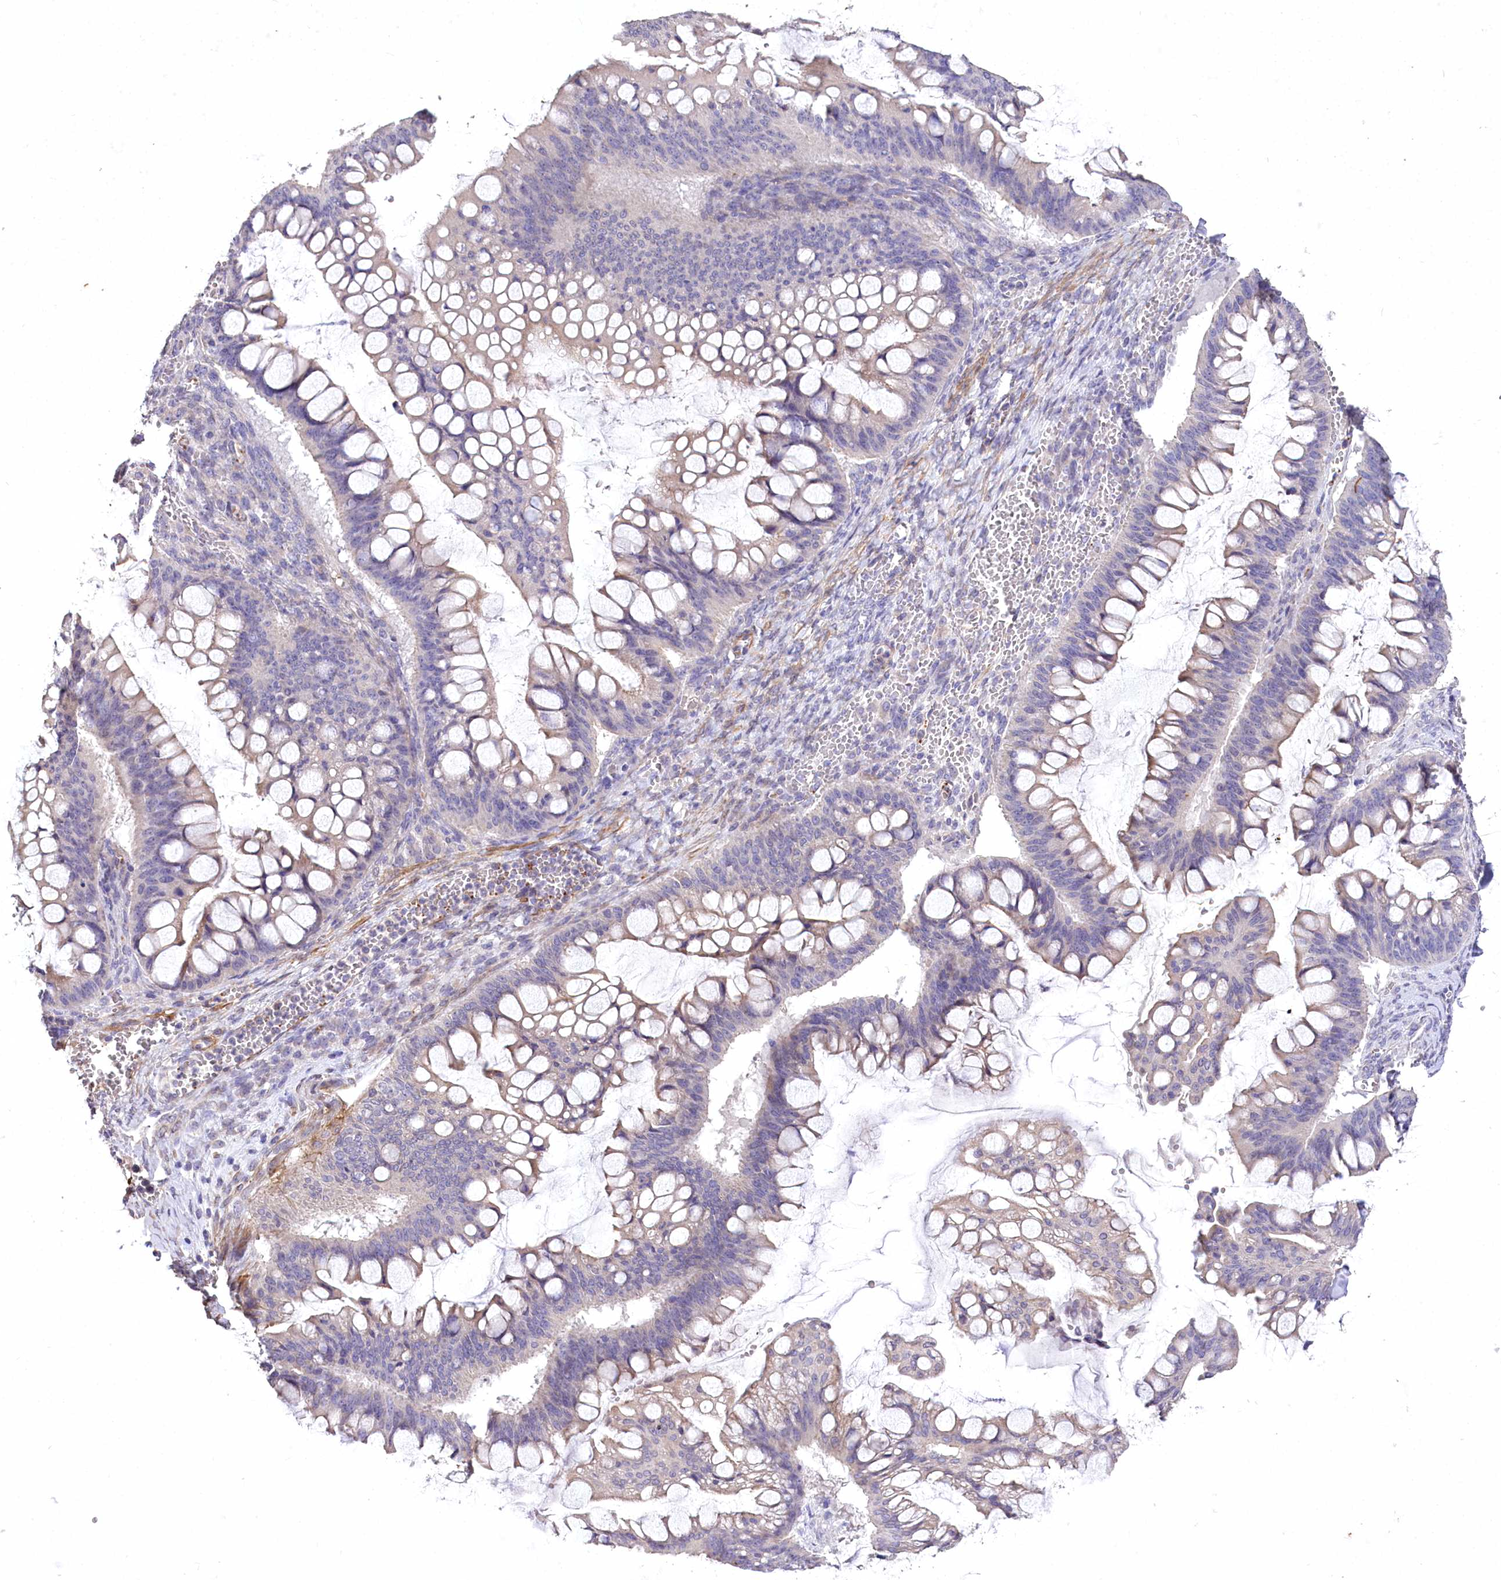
{"staining": {"intensity": "weak", "quantity": "<25%", "location": "cytoplasmic/membranous"}, "tissue": "ovarian cancer", "cell_type": "Tumor cells", "image_type": "cancer", "snomed": [{"axis": "morphology", "description": "Cystadenocarcinoma, mucinous, NOS"}, {"axis": "topography", "description": "Ovary"}], "caption": "Mucinous cystadenocarcinoma (ovarian) stained for a protein using IHC demonstrates no expression tumor cells.", "gene": "RDH16", "patient": {"sex": "female", "age": 73}}